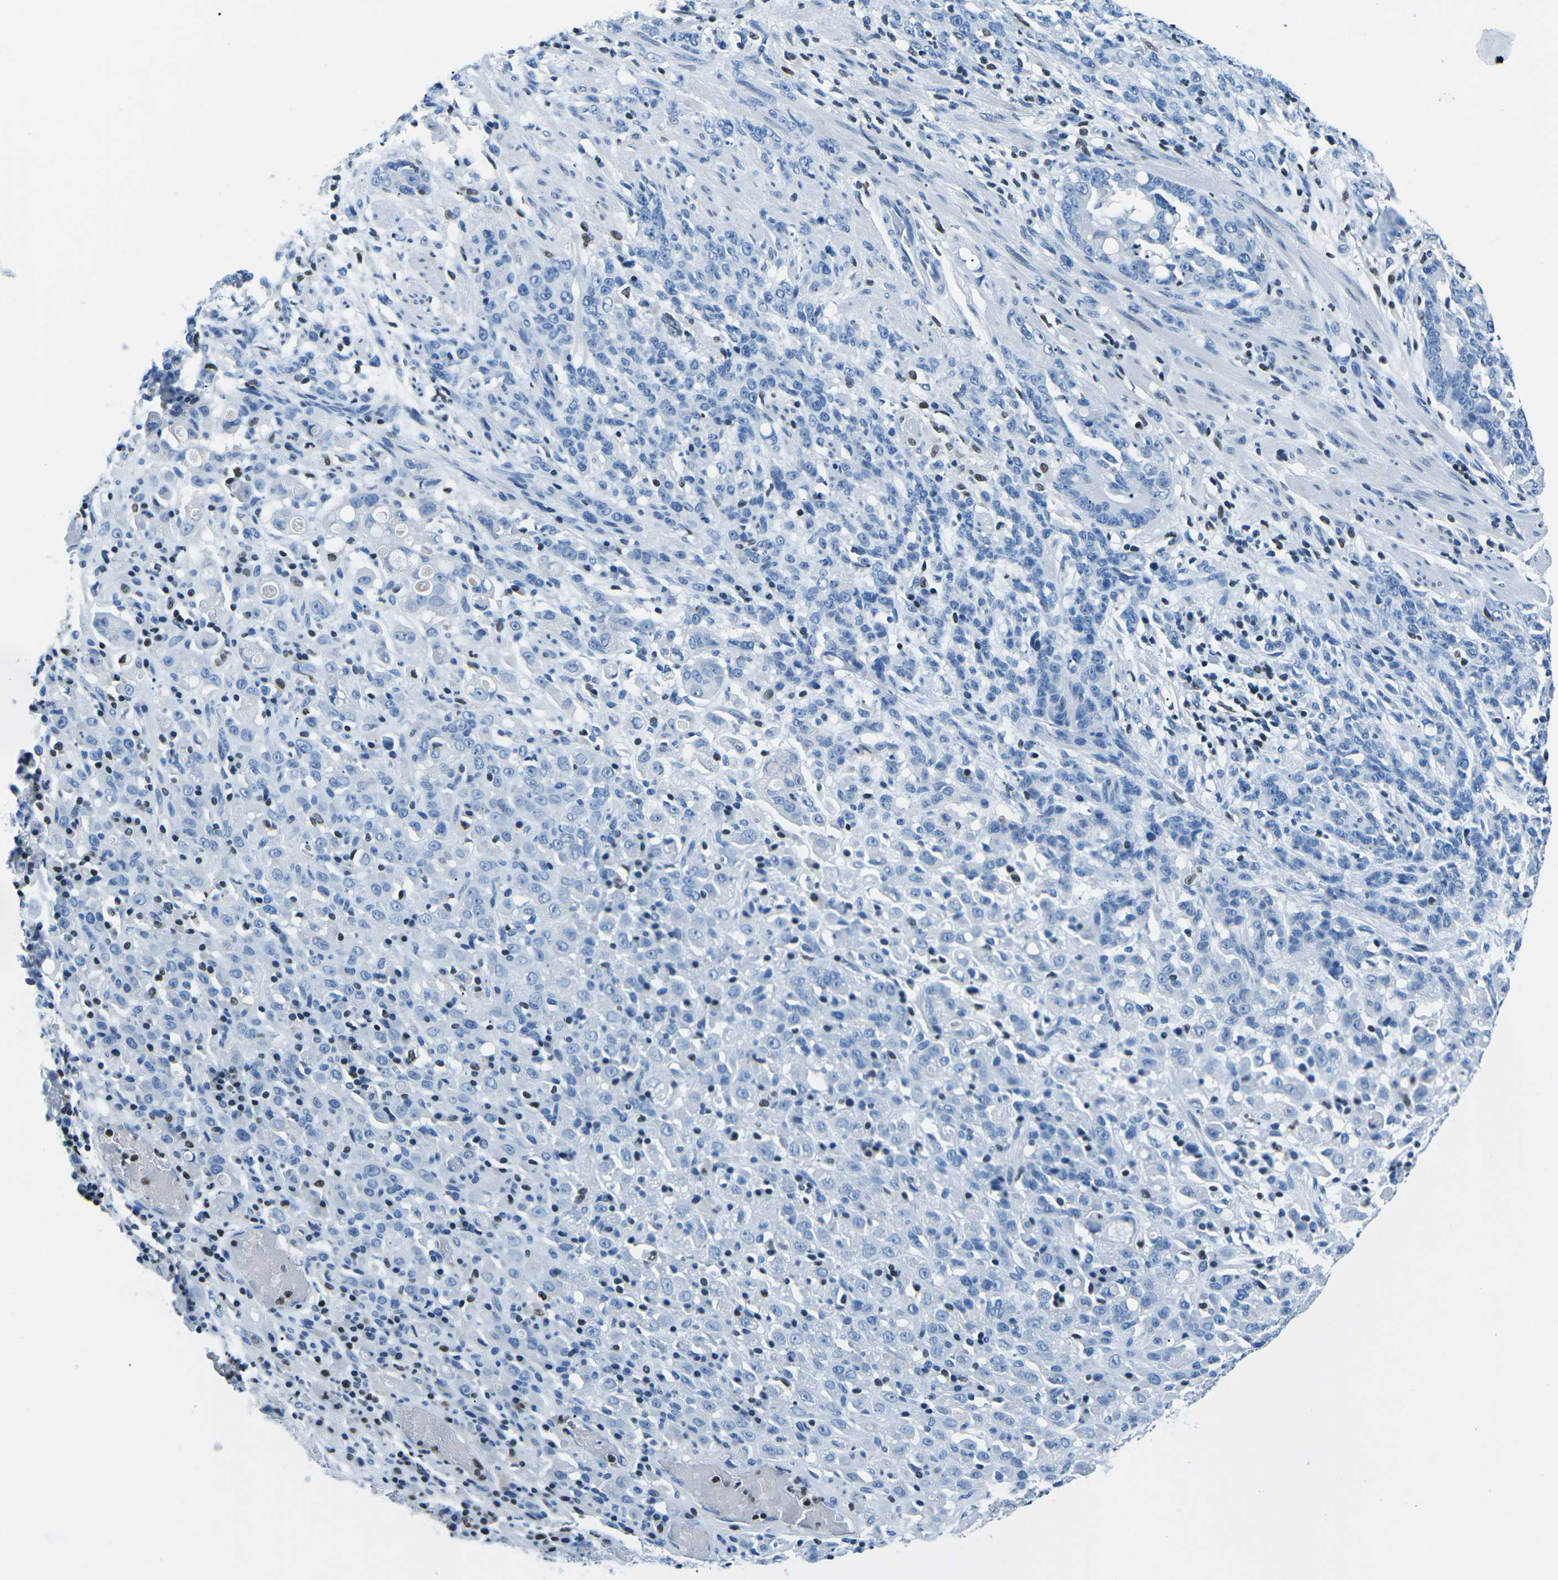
{"staining": {"intensity": "negative", "quantity": "none", "location": "none"}, "tissue": "stomach cancer", "cell_type": "Tumor cells", "image_type": "cancer", "snomed": [{"axis": "morphology", "description": "Adenocarcinoma, NOS"}, {"axis": "topography", "description": "Stomach, lower"}], "caption": "Tumor cells are negative for protein expression in human stomach cancer. Nuclei are stained in blue.", "gene": "CELF2", "patient": {"sex": "male", "age": 88}}